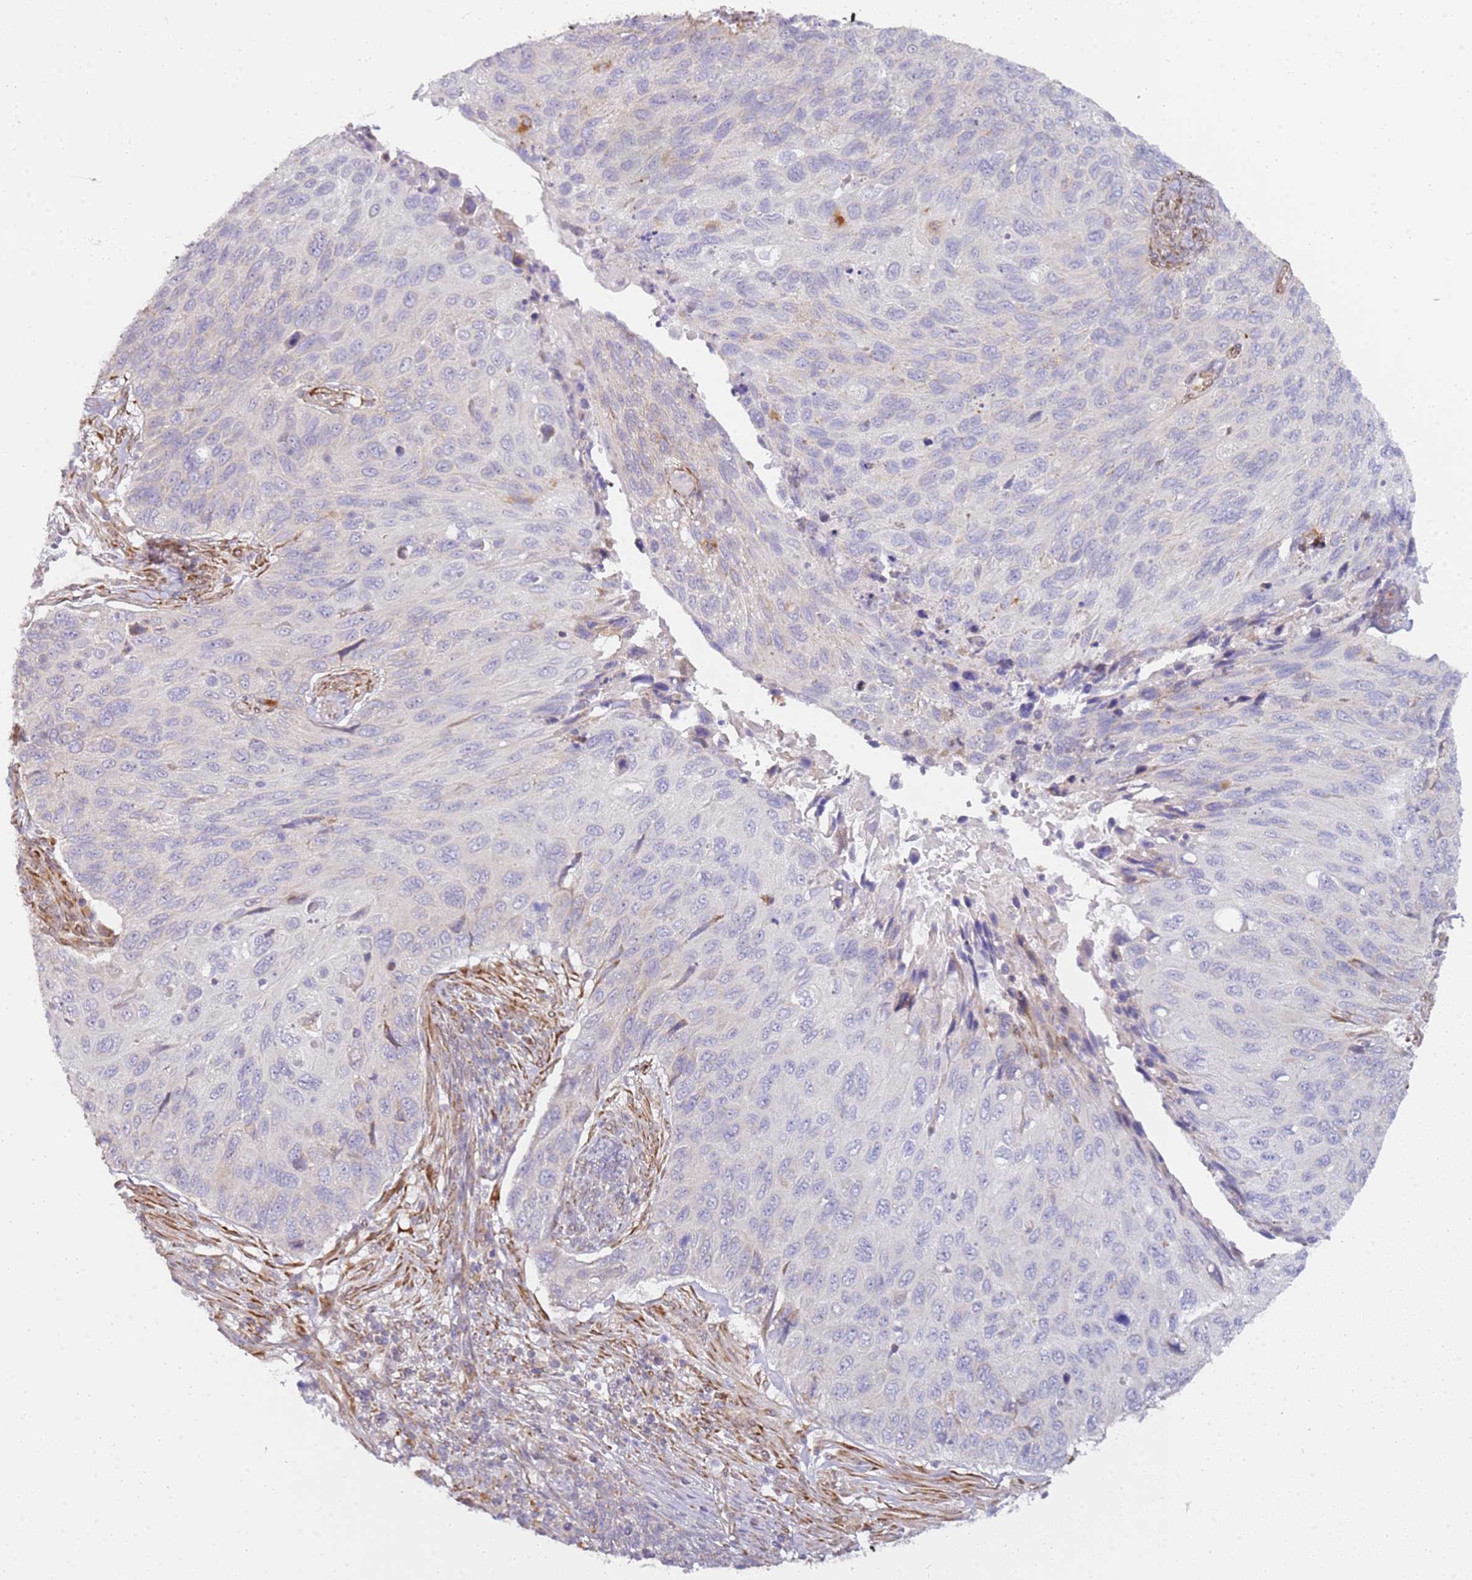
{"staining": {"intensity": "negative", "quantity": "none", "location": "none"}, "tissue": "cervical cancer", "cell_type": "Tumor cells", "image_type": "cancer", "snomed": [{"axis": "morphology", "description": "Squamous cell carcinoma, NOS"}, {"axis": "topography", "description": "Cervix"}], "caption": "Immunohistochemistry (IHC) histopathology image of neoplastic tissue: cervical cancer stained with DAB (3,3'-diaminobenzidine) demonstrates no significant protein staining in tumor cells.", "gene": "GRAP", "patient": {"sex": "female", "age": 70}}